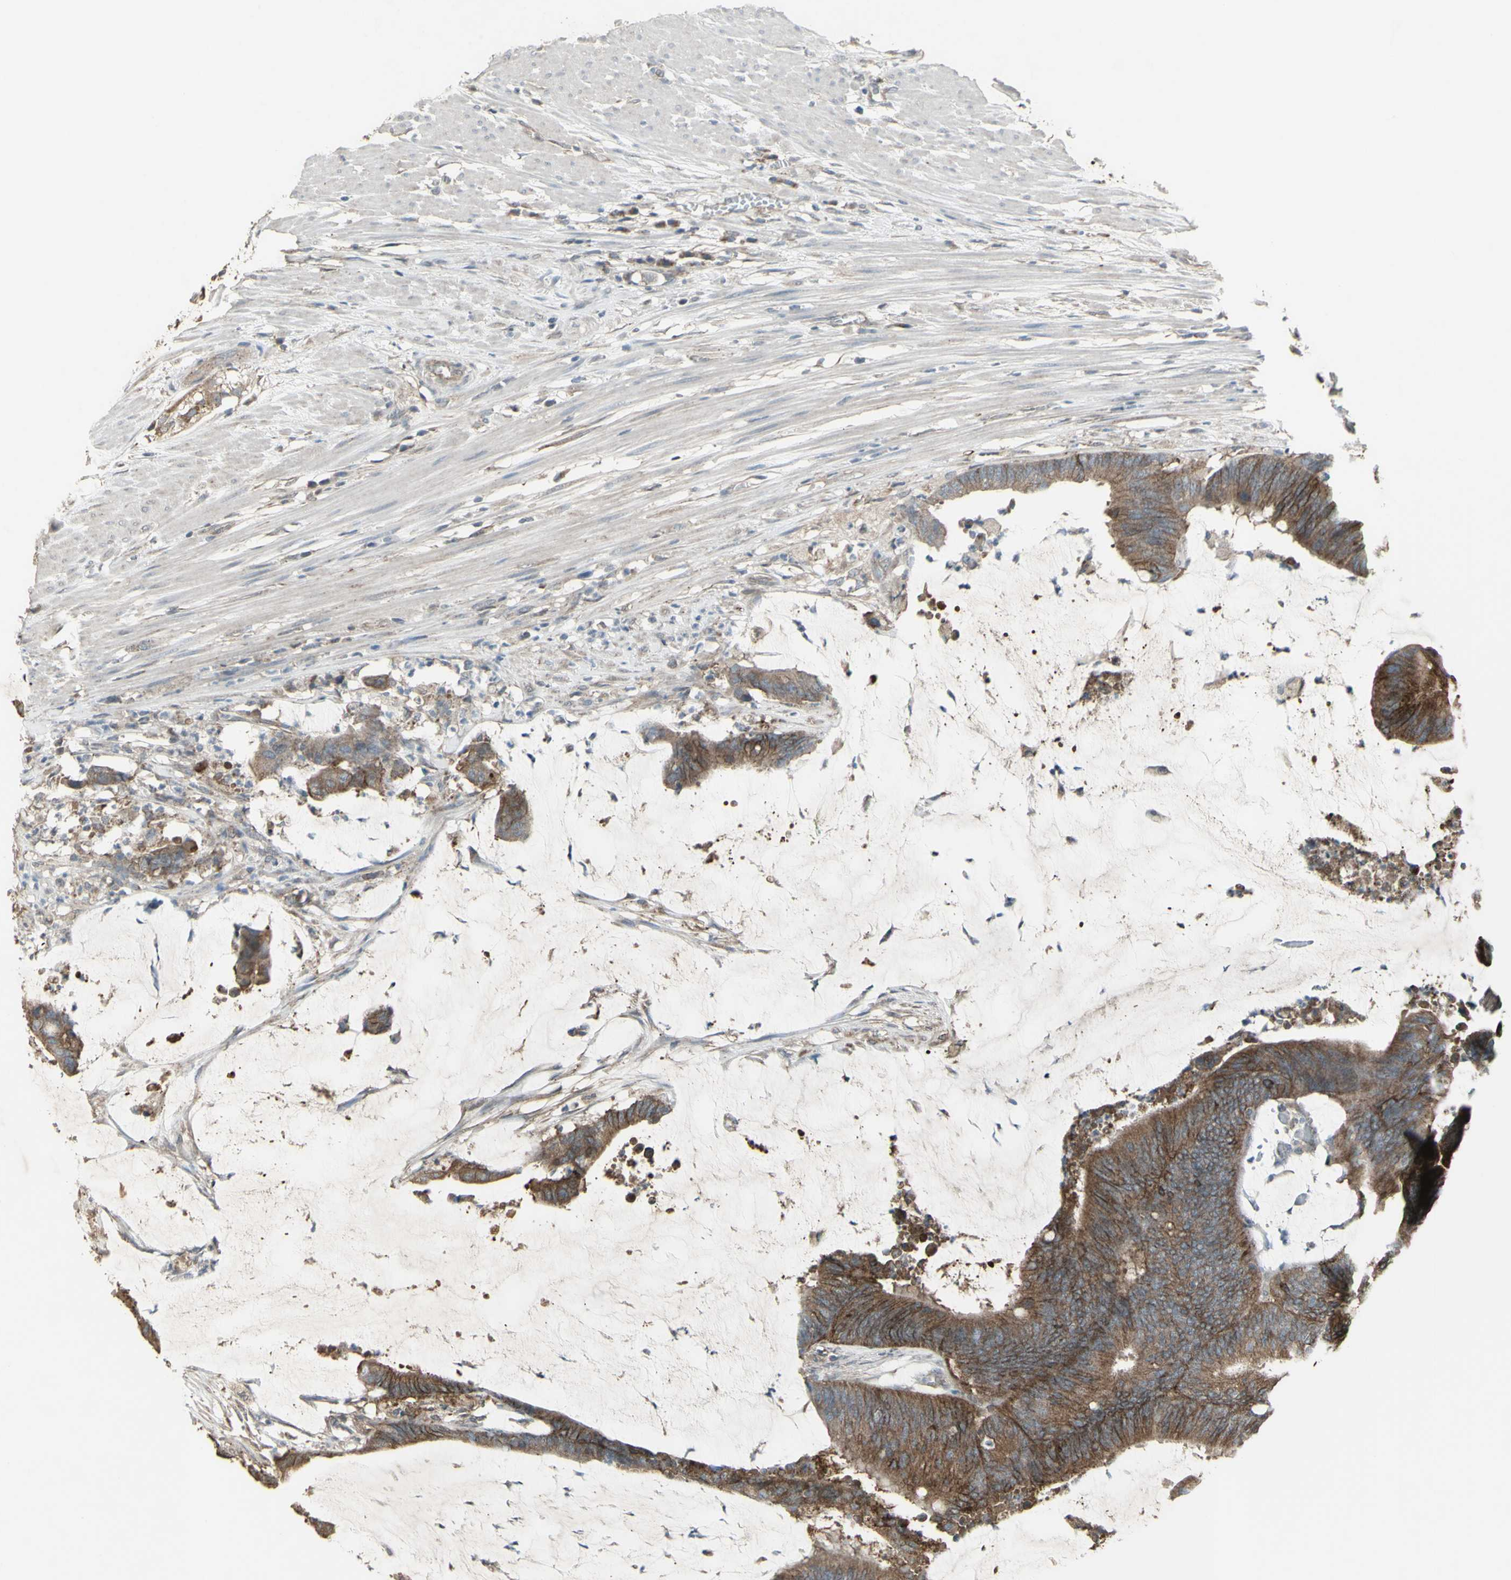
{"staining": {"intensity": "moderate", "quantity": ">75%", "location": "cytoplasmic/membranous"}, "tissue": "colorectal cancer", "cell_type": "Tumor cells", "image_type": "cancer", "snomed": [{"axis": "morphology", "description": "Adenocarcinoma, NOS"}, {"axis": "topography", "description": "Rectum"}], "caption": "A histopathology image of adenocarcinoma (colorectal) stained for a protein shows moderate cytoplasmic/membranous brown staining in tumor cells.", "gene": "FXYD3", "patient": {"sex": "female", "age": 66}}